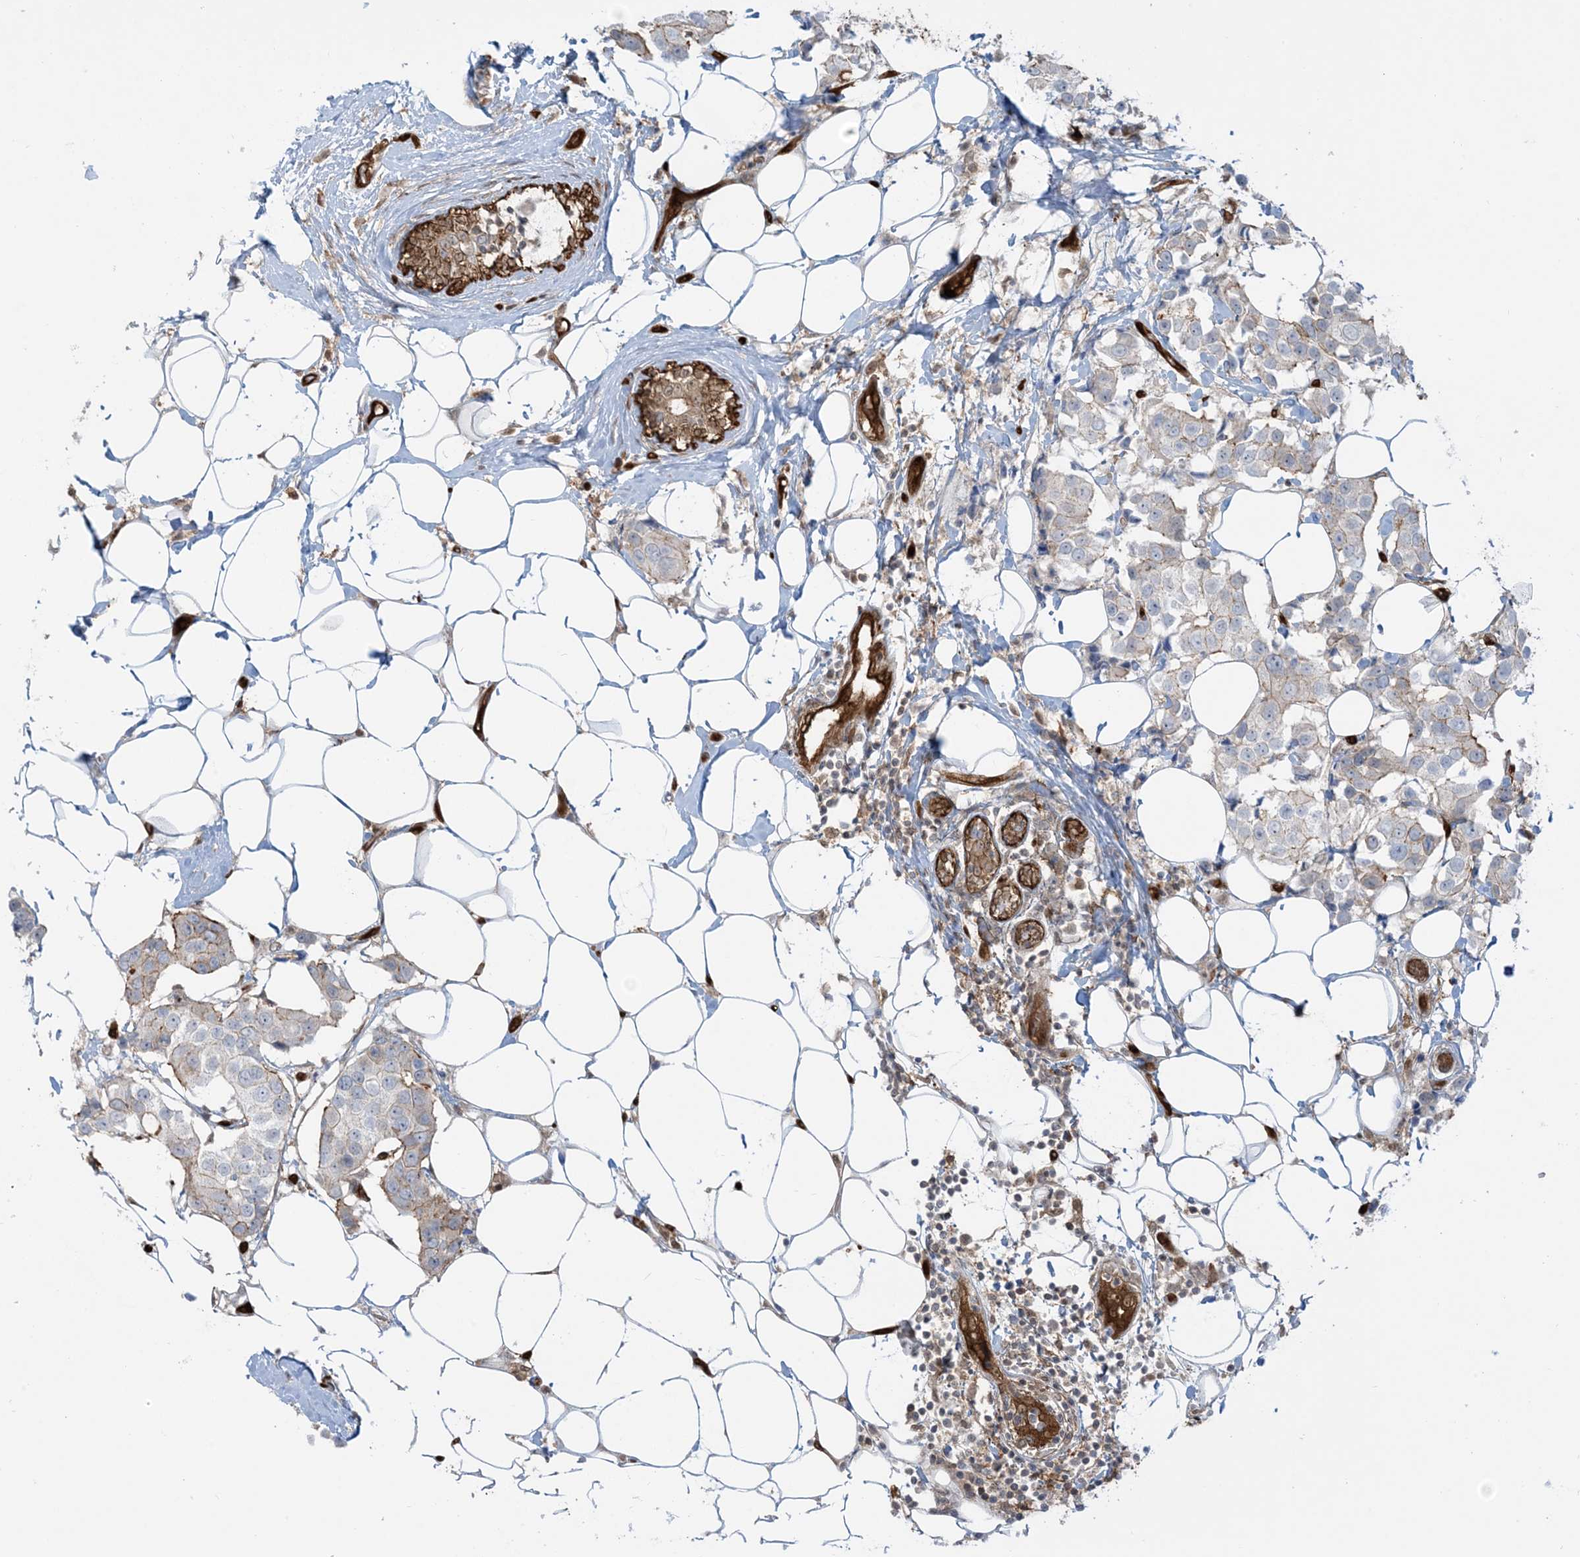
{"staining": {"intensity": "weak", "quantity": "<25%", "location": "cytoplasmic/membranous"}, "tissue": "breast cancer", "cell_type": "Tumor cells", "image_type": "cancer", "snomed": [{"axis": "morphology", "description": "Normal tissue, NOS"}, {"axis": "morphology", "description": "Duct carcinoma"}, {"axis": "topography", "description": "Breast"}], "caption": "Immunohistochemistry micrograph of breast infiltrating ductal carcinoma stained for a protein (brown), which demonstrates no staining in tumor cells.", "gene": "PPM1F", "patient": {"sex": "female", "age": 39}}